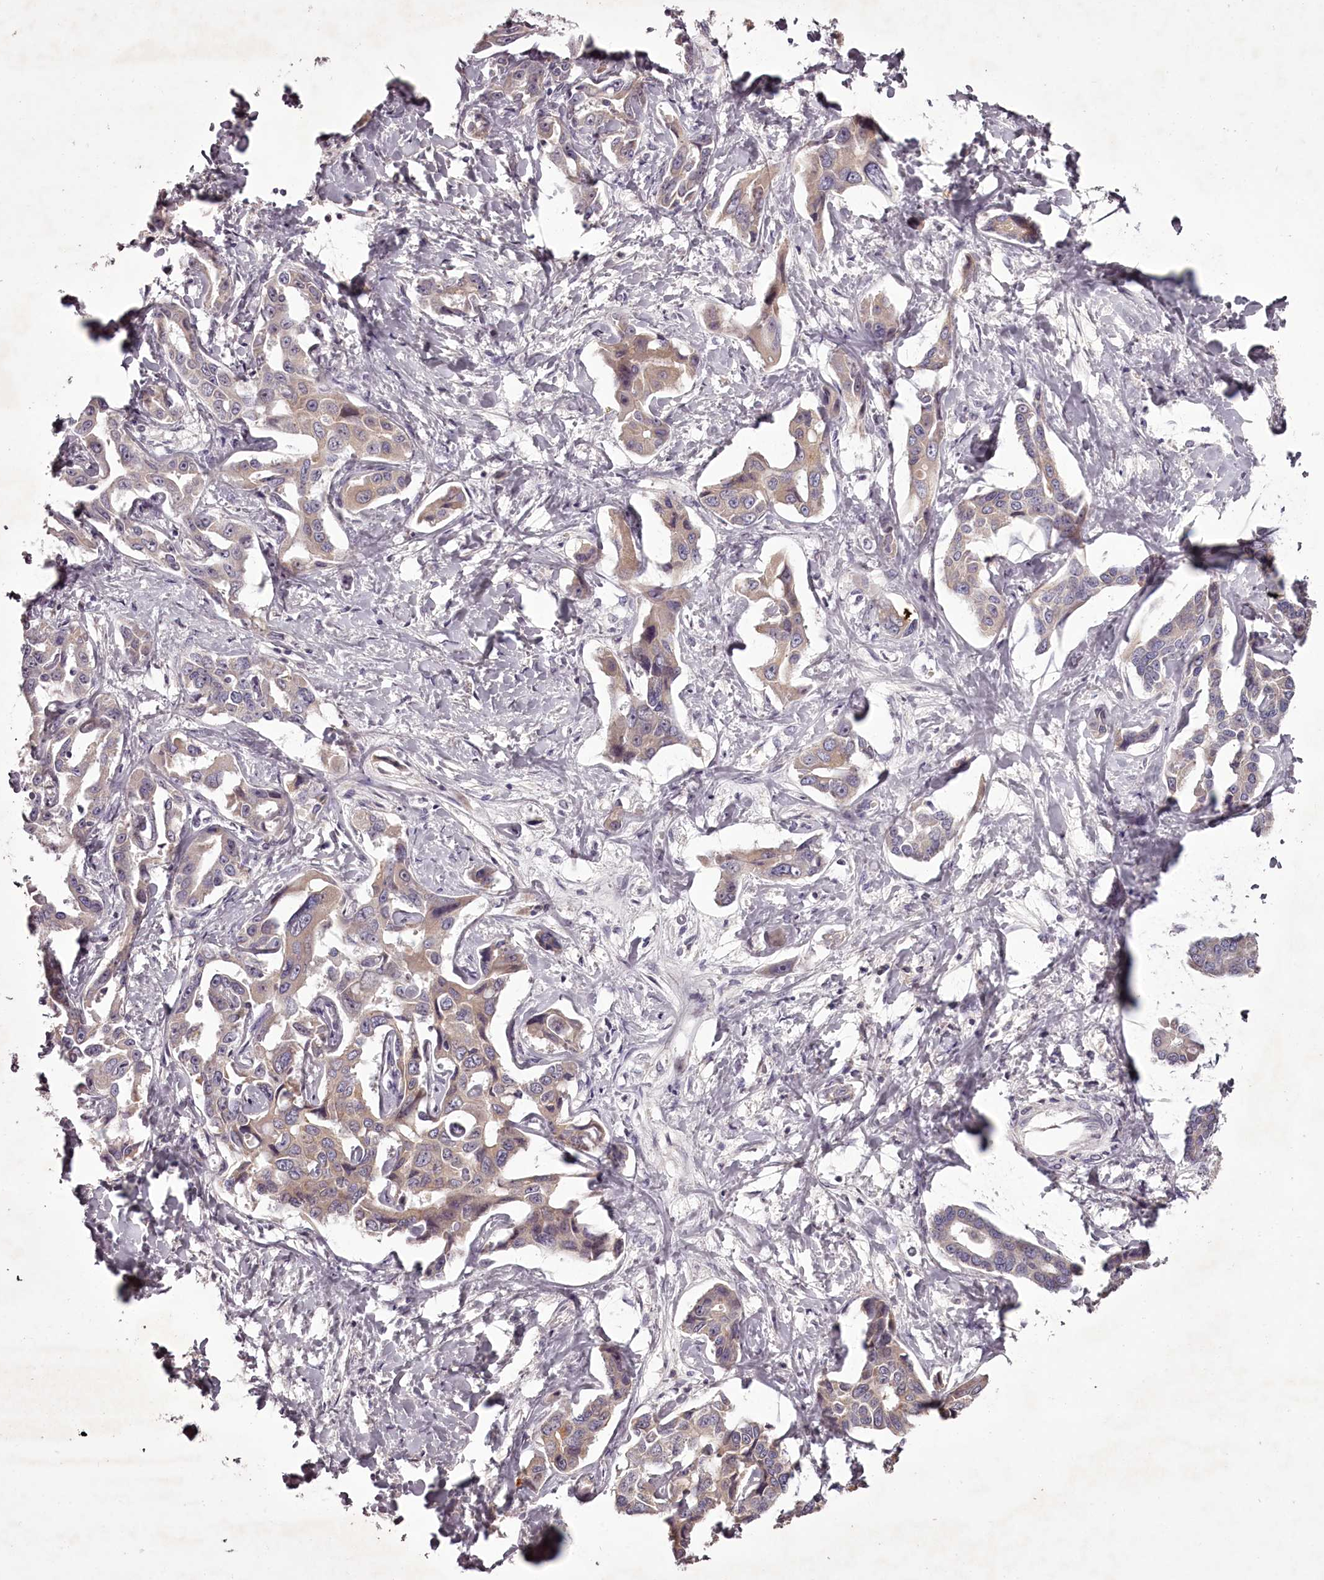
{"staining": {"intensity": "weak", "quantity": ">75%", "location": "cytoplasmic/membranous"}, "tissue": "liver cancer", "cell_type": "Tumor cells", "image_type": "cancer", "snomed": [{"axis": "morphology", "description": "Cholangiocarcinoma"}, {"axis": "topography", "description": "Liver"}], "caption": "There is low levels of weak cytoplasmic/membranous staining in tumor cells of liver cancer, as demonstrated by immunohistochemical staining (brown color).", "gene": "RBMXL2", "patient": {"sex": "male", "age": 59}}